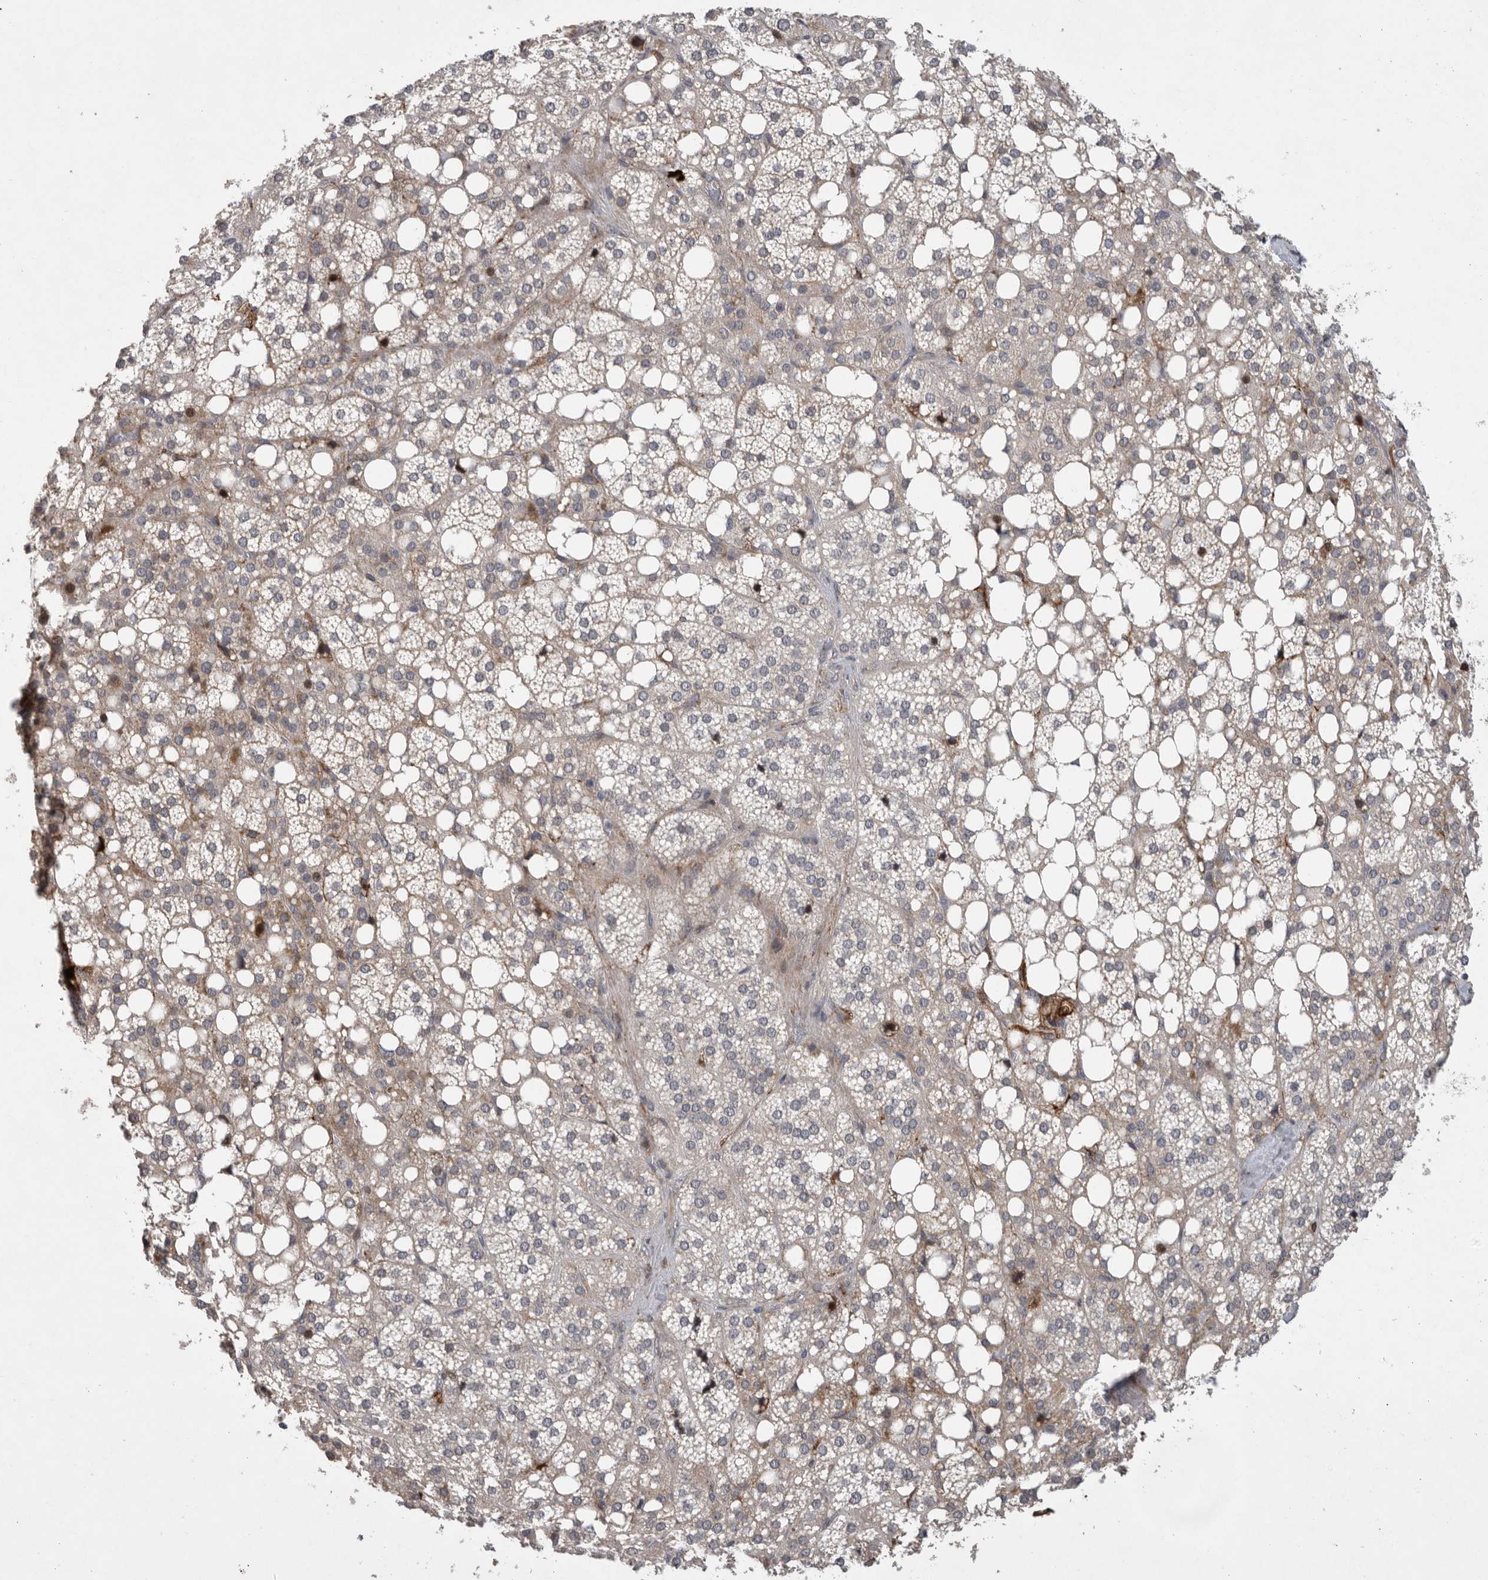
{"staining": {"intensity": "moderate", "quantity": "25%-75%", "location": "cytoplasmic/membranous"}, "tissue": "adrenal gland", "cell_type": "Glandular cells", "image_type": "normal", "snomed": [{"axis": "morphology", "description": "Normal tissue, NOS"}, {"axis": "topography", "description": "Adrenal gland"}], "caption": "Protein staining by immunohistochemistry (IHC) shows moderate cytoplasmic/membranous positivity in approximately 25%-75% of glandular cells in unremarkable adrenal gland.", "gene": "MPDZ", "patient": {"sex": "female", "age": 59}}